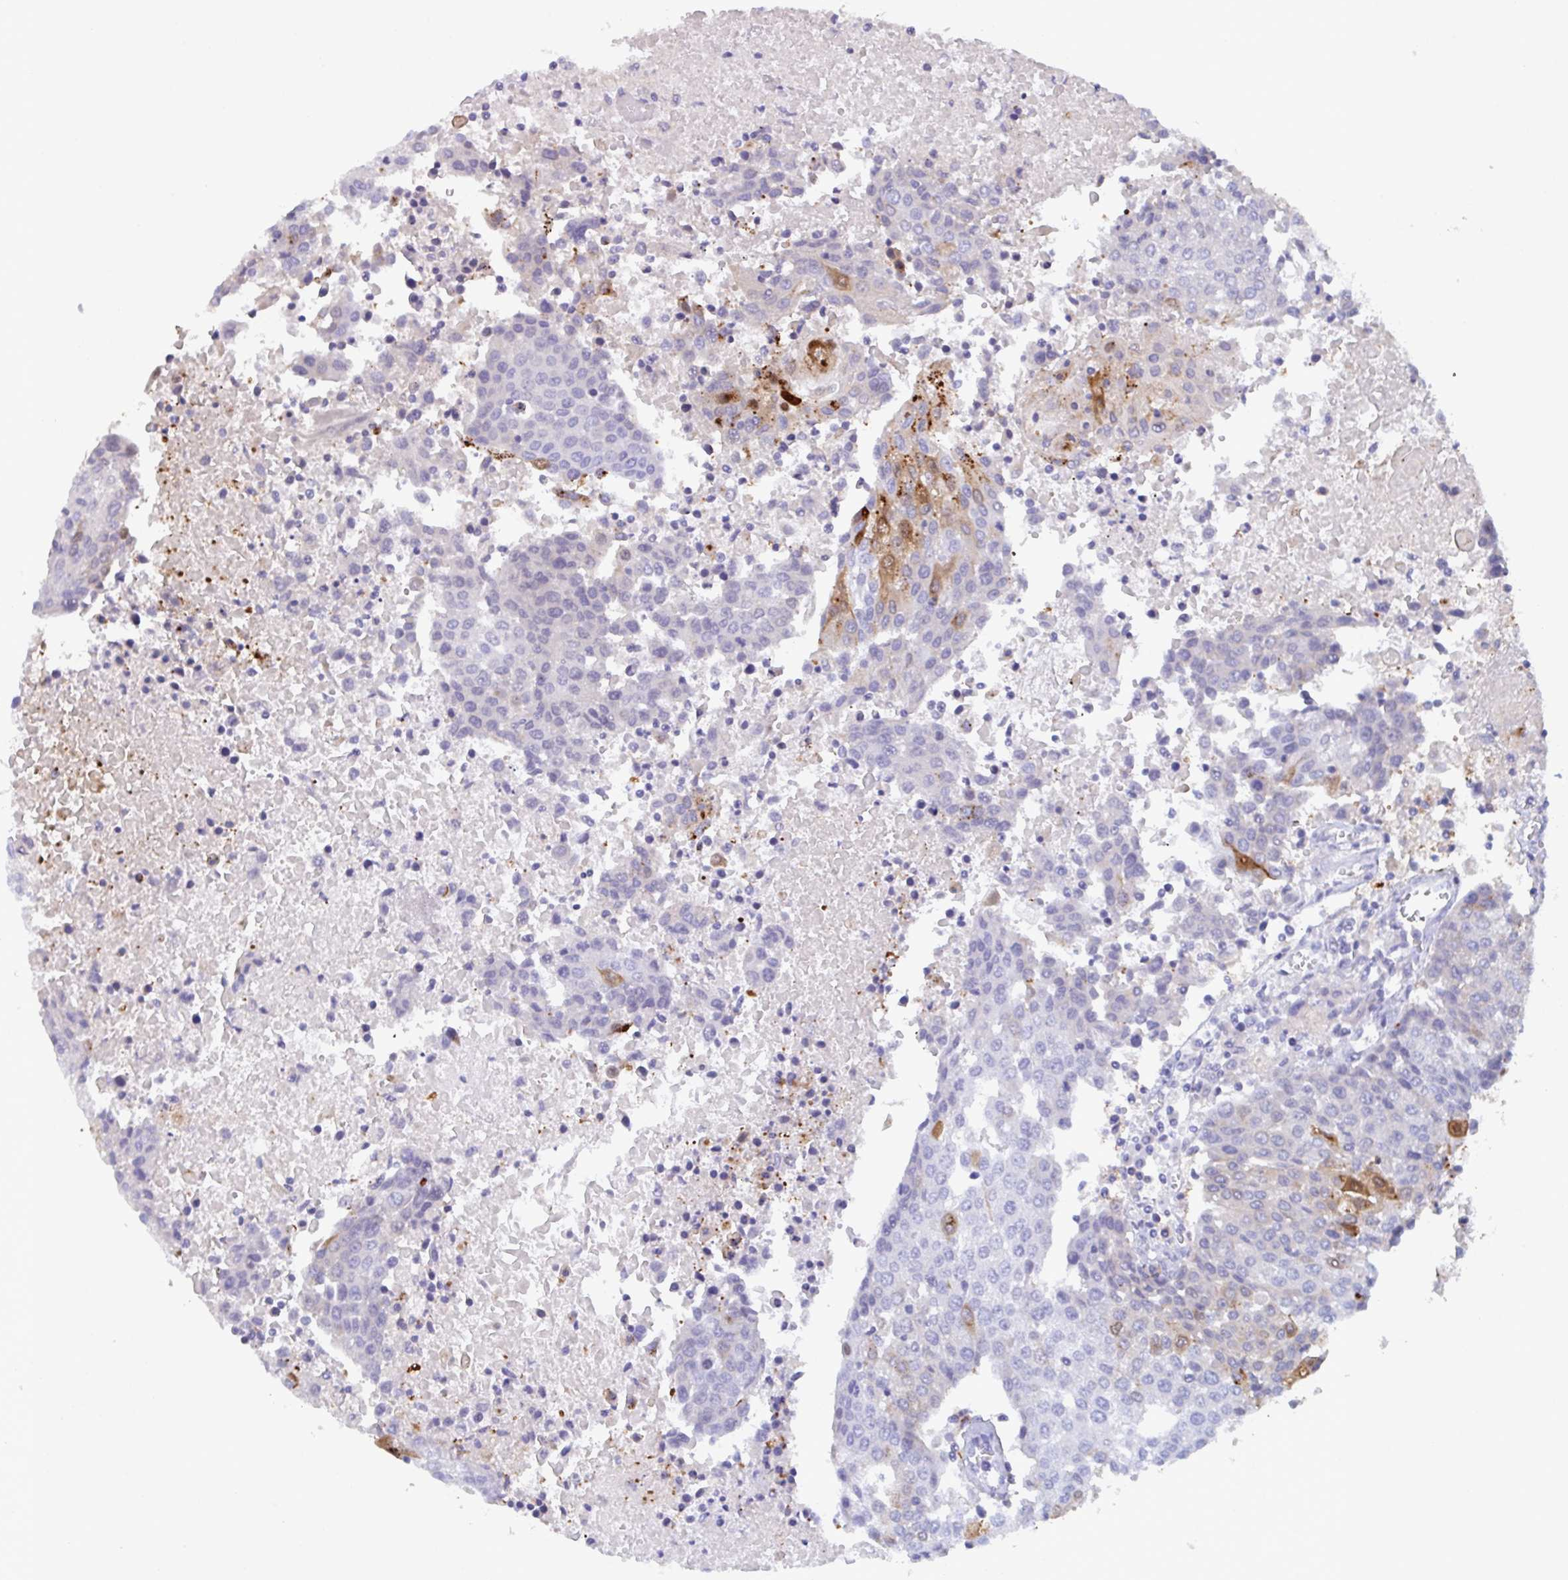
{"staining": {"intensity": "moderate", "quantity": "<25%", "location": "cytoplasmic/membranous"}, "tissue": "urothelial cancer", "cell_type": "Tumor cells", "image_type": "cancer", "snomed": [{"axis": "morphology", "description": "Urothelial carcinoma, High grade"}, {"axis": "topography", "description": "Urinary bladder"}], "caption": "A brown stain labels moderate cytoplasmic/membranous expression of a protein in human urothelial cancer tumor cells. The protein of interest is stained brown, and the nuclei are stained in blue (DAB IHC with brightfield microscopy, high magnification).", "gene": "SERPINB13", "patient": {"sex": "female", "age": 85}}